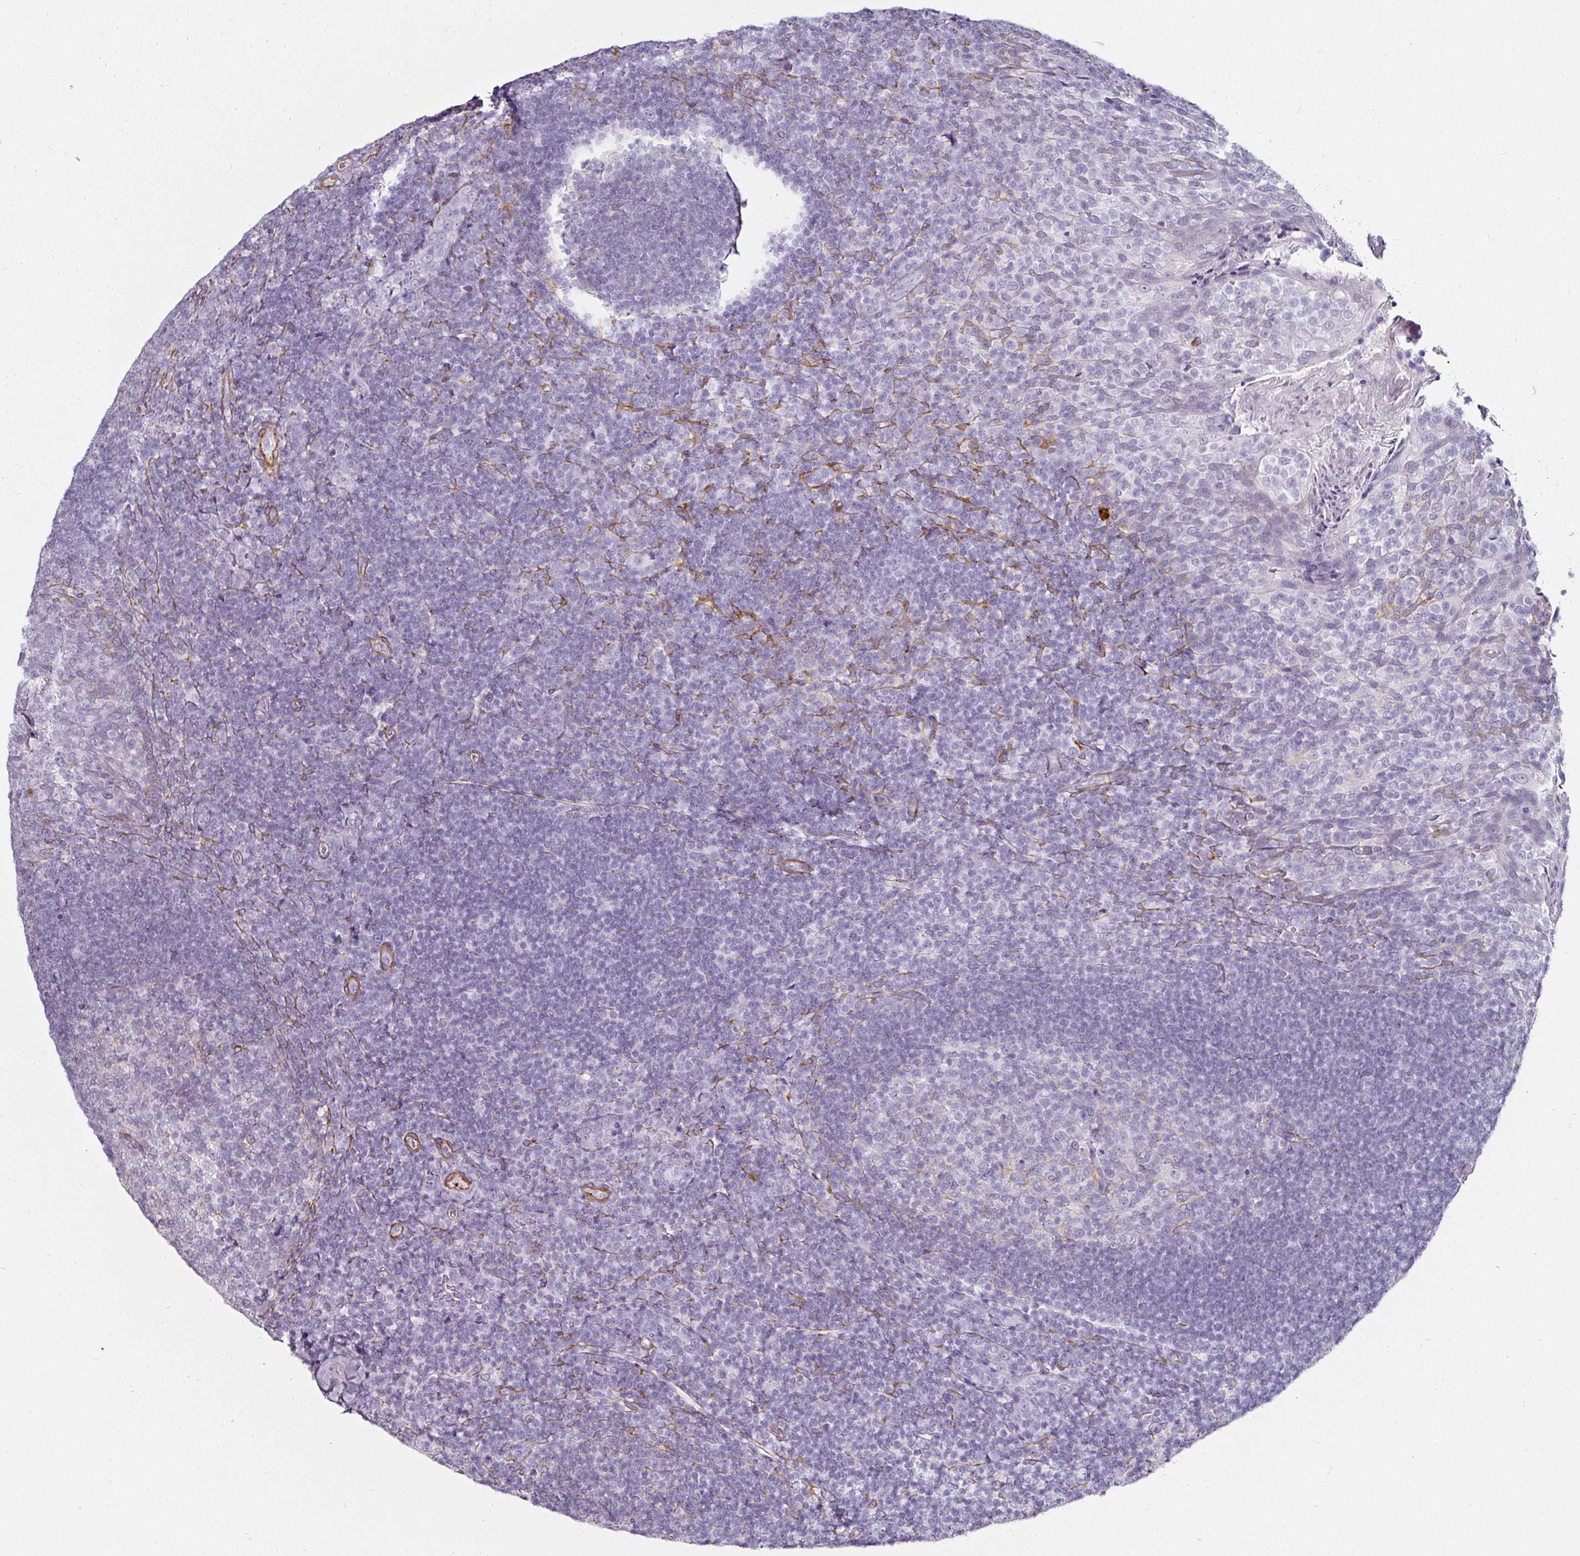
{"staining": {"intensity": "negative", "quantity": "none", "location": "none"}, "tissue": "tonsil", "cell_type": "Germinal center cells", "image_type": "normal", "snomed": [{"axis": "morphology", "description": "Normal tissue, NOS"}, {"axis": "topography", "description": "Tonsil"}], "caption": "Immunohistochemical staining of normal tonsil shows no significant expression in germinal center cells. (Brightfield microscopy of DAB immunohistochemistry (IHC) at high magnification).", "gene": "CAP2", "patient": {"sex": "female", "age": 10}}